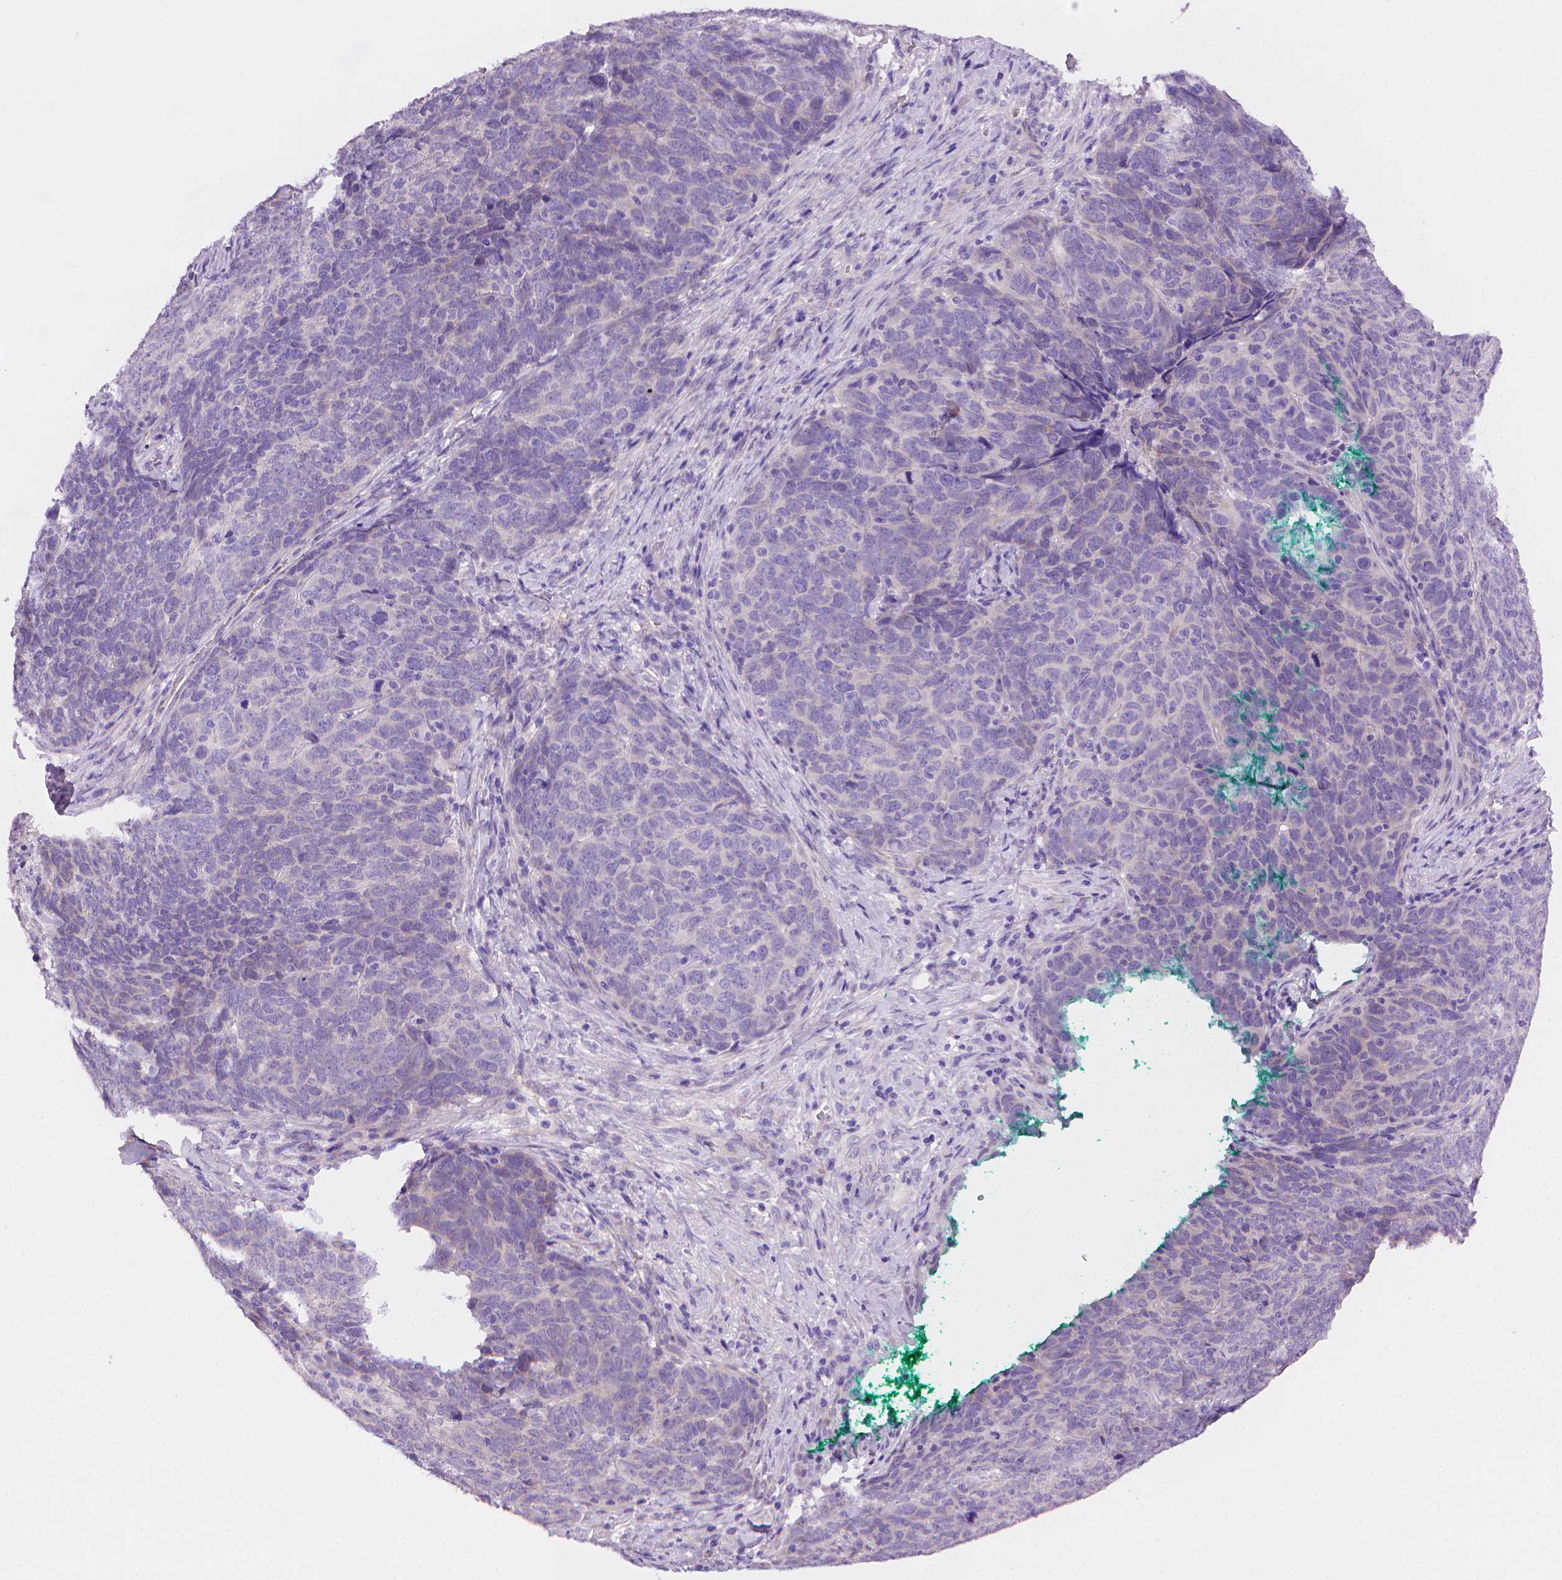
{"staining": {"intensity": "negative", "quantity": "none", "location": "none"}, "tissue": "skin cancer", "cell_type": "Tumor cells", "image_type": "cancer", "snomed": [{"axis": "morphology", "description": "Squamous cell carcinoma, NOS"}, {"axis": "topography", "description": "Skin"}, {"axis": "topography", "description": "Anal"}], "caption": "Immunohistochemical staining of squamous cell carcinoma (skin) shows no significant staining in tumor cells. (Stains: DAB (3,3'-diaminobenzidine) immunohistochemistry with hematoxylin counter stain, Microscopy: brightfield microscopy at high magnification).", "gene": "AMMECR1", "patient": {"sex": "female", "age": 51}}